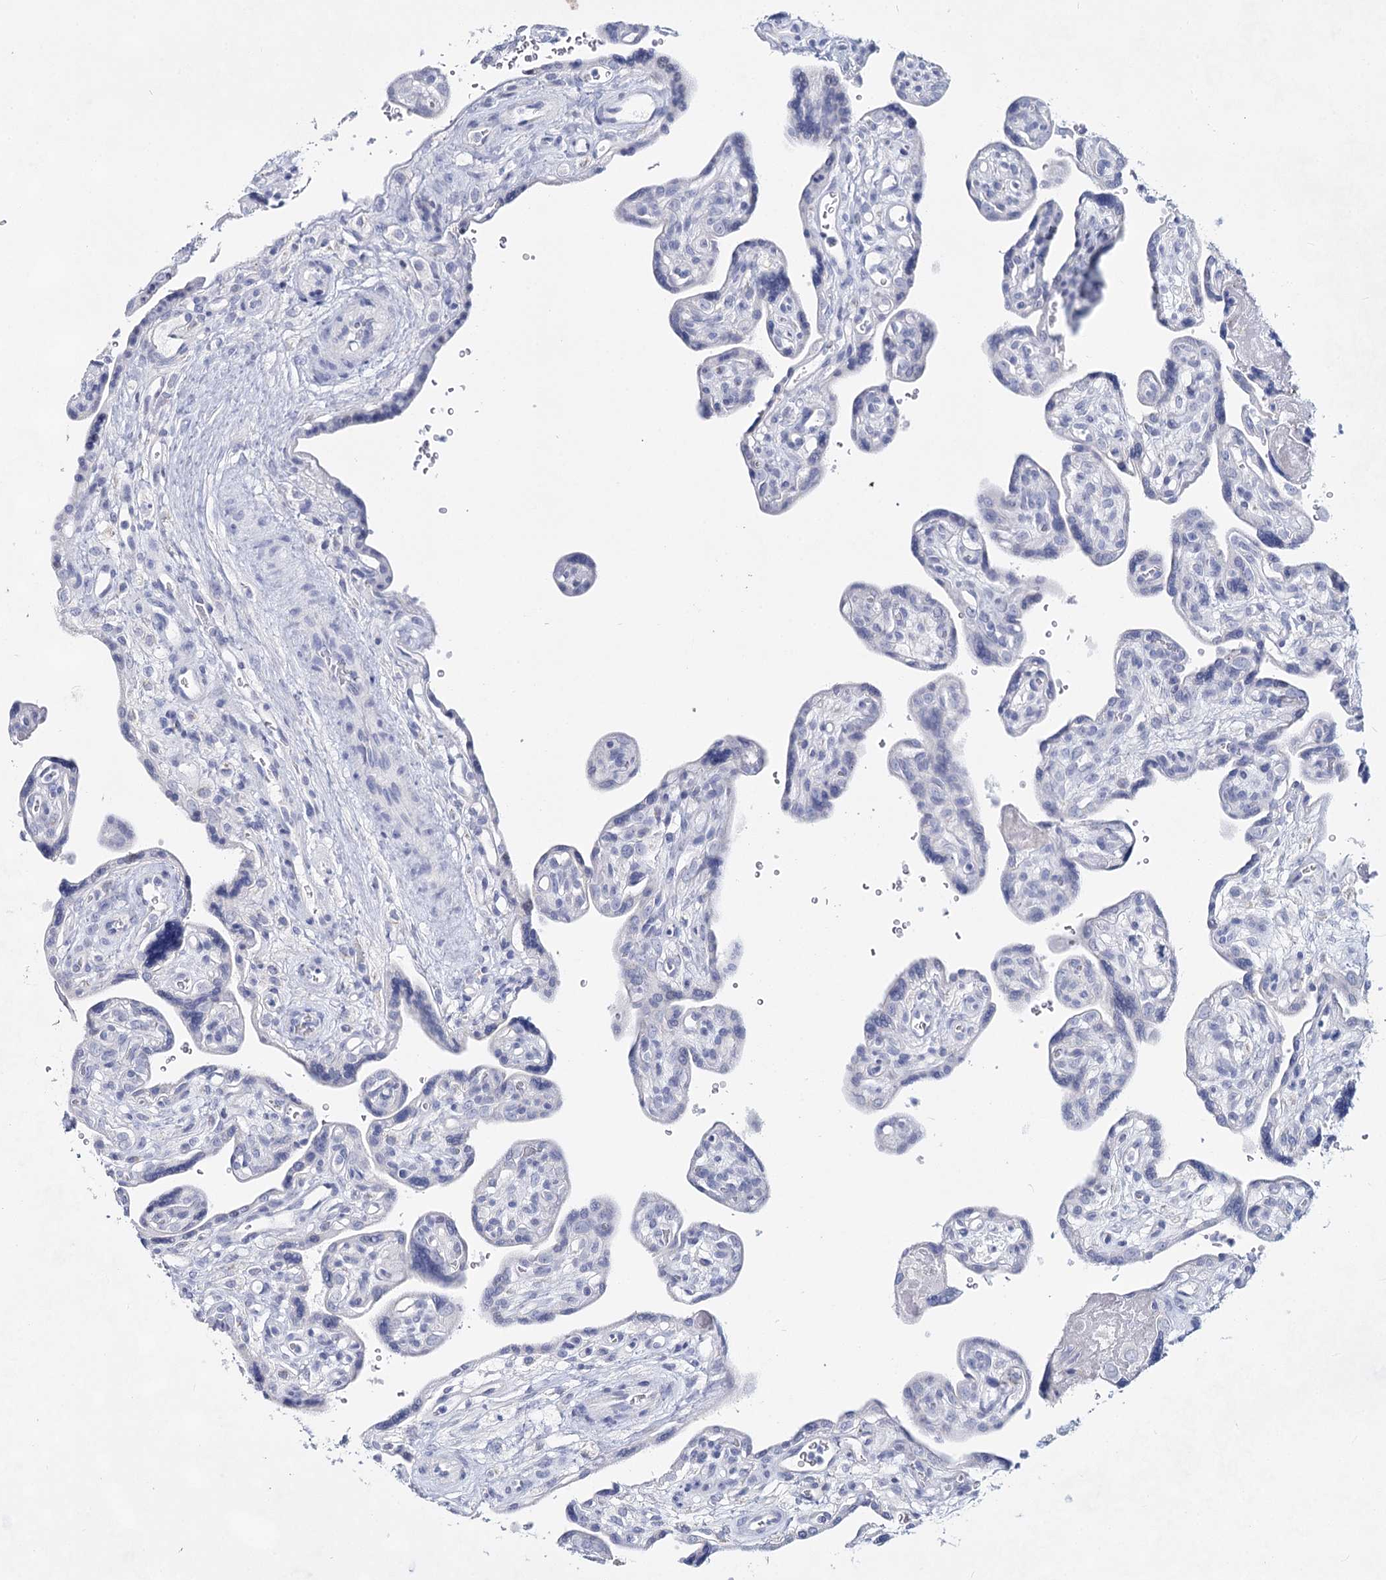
{"staining": {"intensity": "negative", "quantity": "none", "location": "none"}, "tissue": "placenta", "cell_type": "Trophoblastic cells", "image_type": "normal", "snomed": [{"axis": "morphology", "description": "Normal tissue, NOS"}, {"axis": "topography", "description": "Placenta"}], "caption": "DAB immunohistochemical staining of normal human placenta reveals no significant expression in trophoblastic cells. The staining is performed using DAB (3,3'-diaminobenzidine) brown chromogen with nuclei counter-stained in using hematoxylin.", "gene": "SLC17A2", "patient": {"sex": "female", "age": 39}}